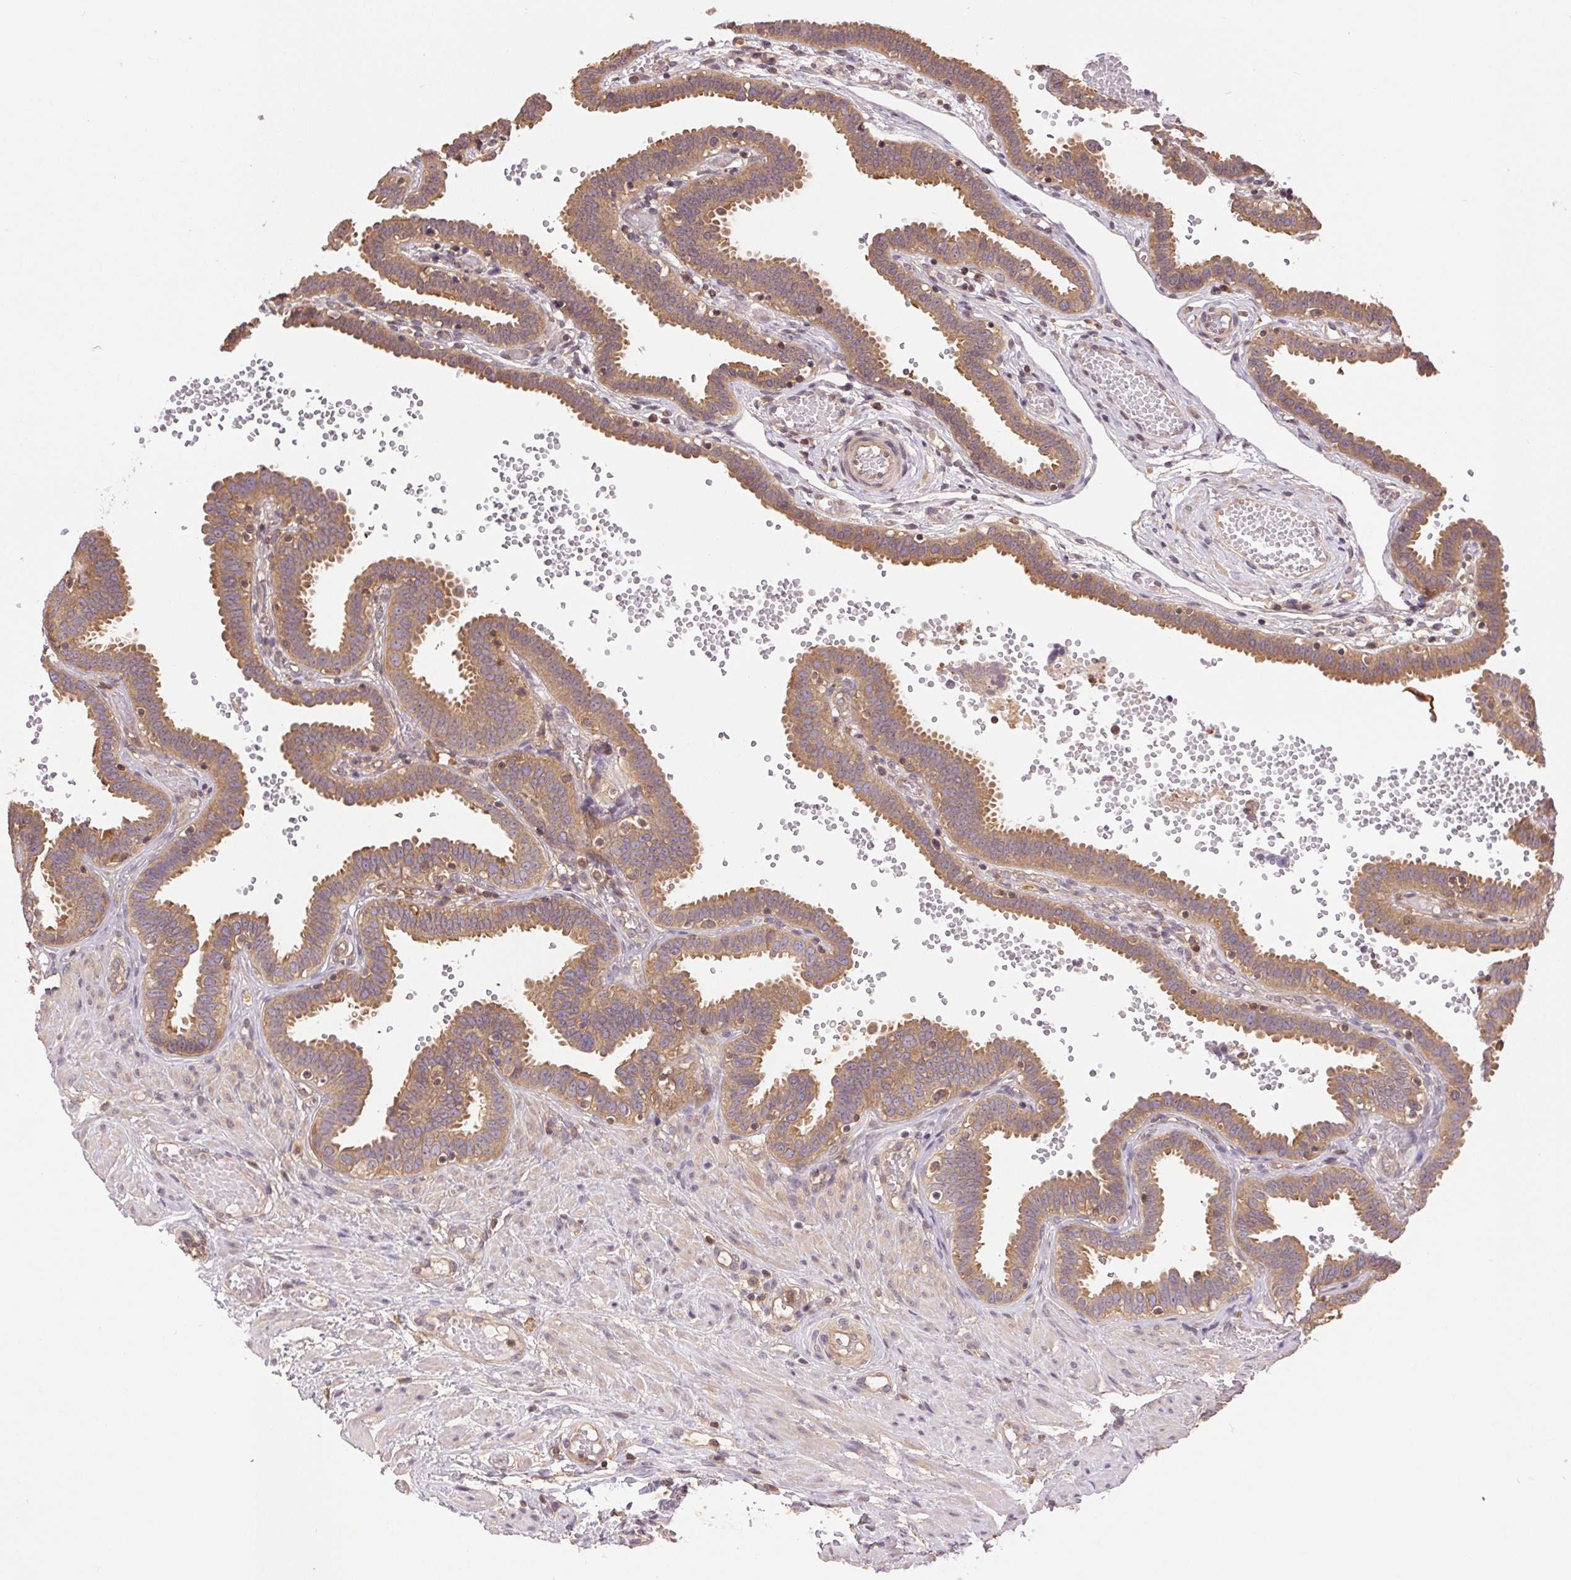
{"staining": {"intensity": "moderate", "quantity": ">75%", "location": "cytoplasmic/membranous"}, "tissue": "fallopian tube", "cell_type": "Glandular cells", "image_type": "normal", "snomed": [{"axis": "morphology", "description": "Normal tissue, NOS"}, {"axis": "topography", "description": "Fallopian tube"}], "caption": "About >75% of glandular cells in benign fallopian tube show moderate cytoplasmic/membranous protein staining as visualized by brown immunohistochemical staining.", "gene": "GDI1", "patient": {"sex": "female", "age": 37}}